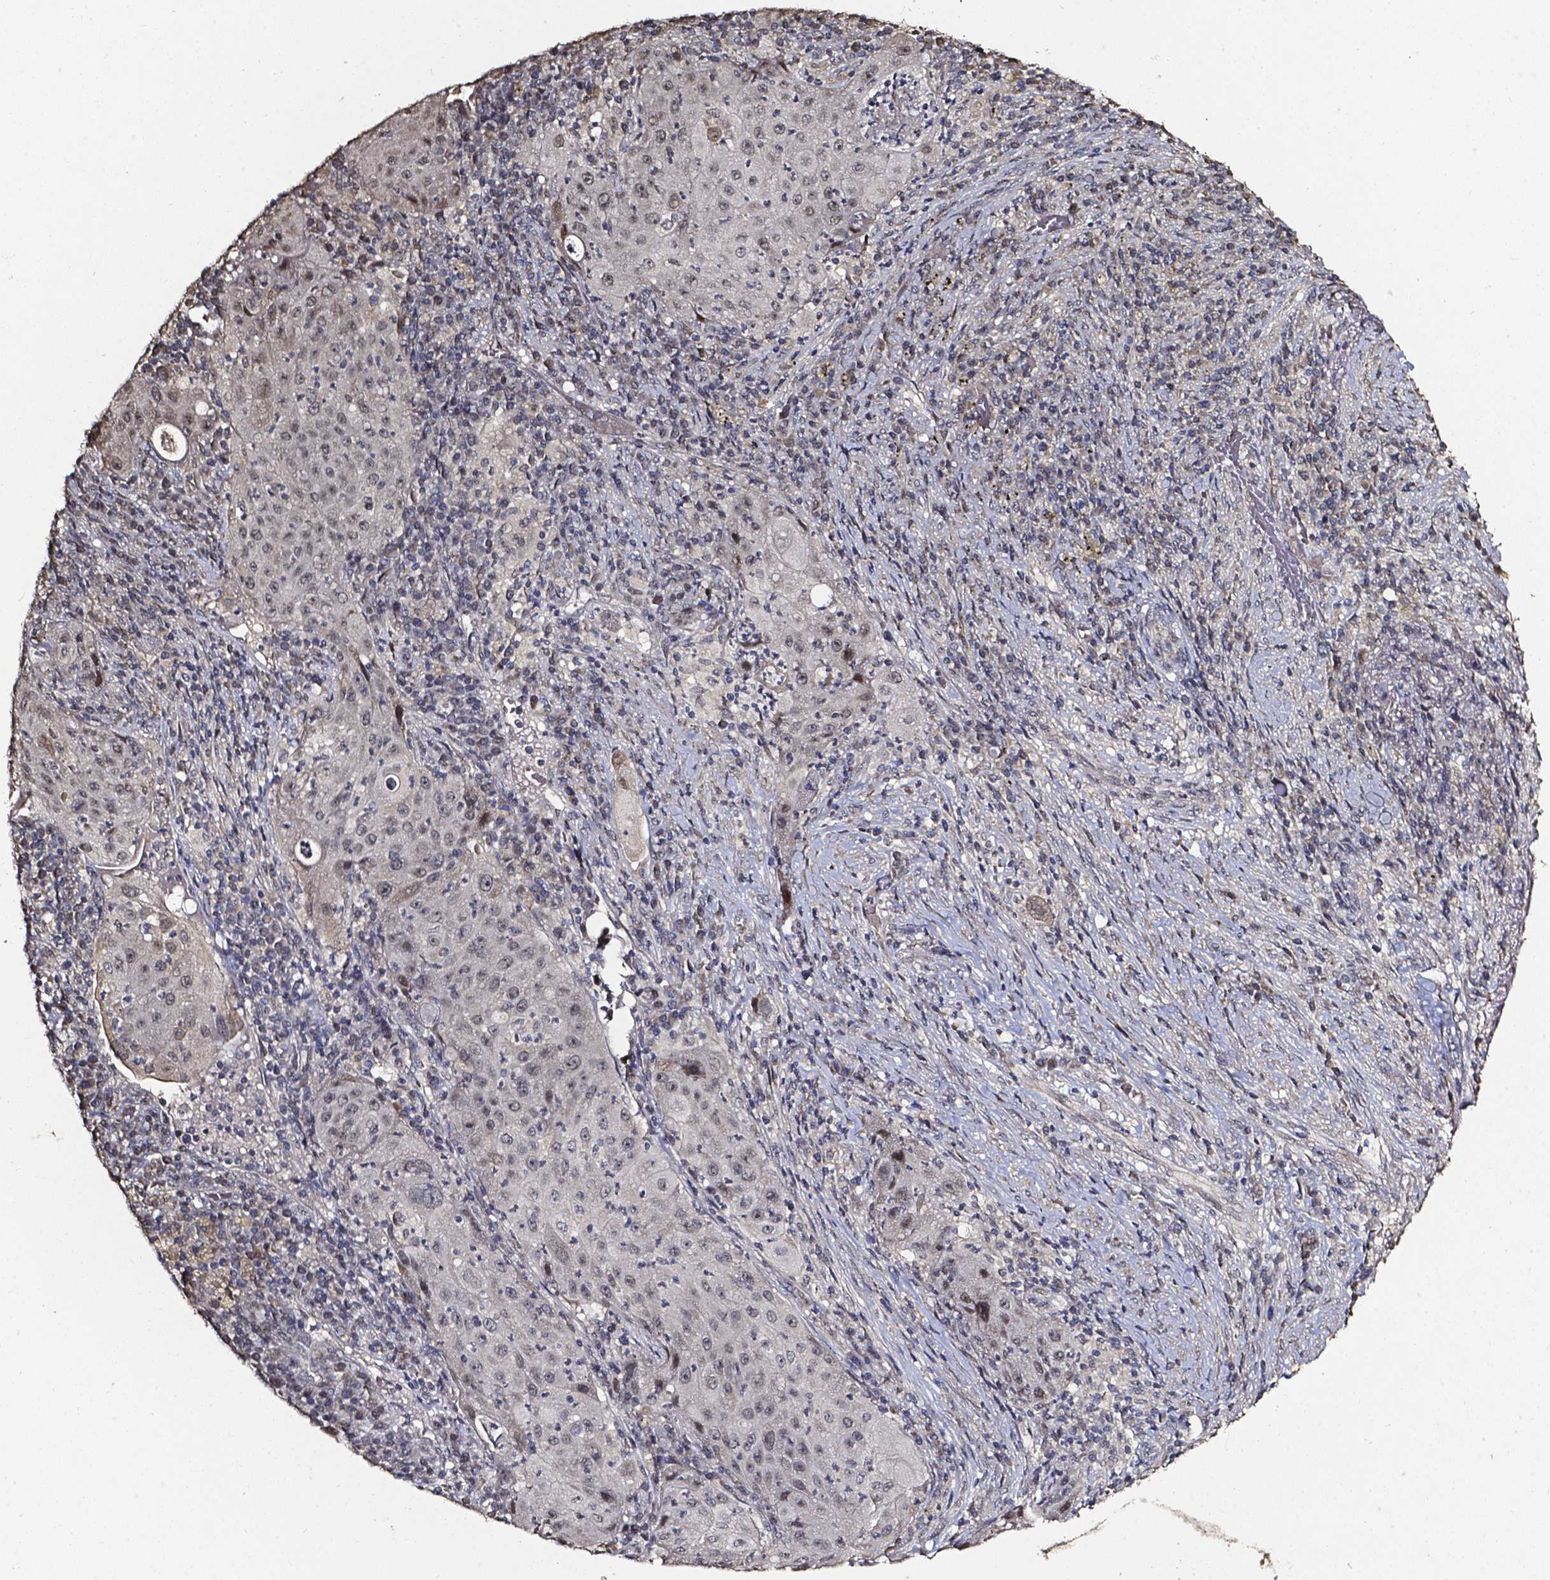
{"staining": {"intensity": "negative", "quantity": "none", "location": "none"}, "tissue": "lung cancer", "cell_type": "Tumor cells", "image_type": "cancer", "snomed": [{"axis": "morphology", "description": "Squamous cell carcinoma, NOS"}, {"axis": "topography", "description": "Lung"}], "caption": "Lung cancer (squamous cell carcinoma) was stained to show a protein in brown. There is no significant positivity in tumor cells.", "gene": "GLRA2", "patient": {"sex": "female", "age": 59}}